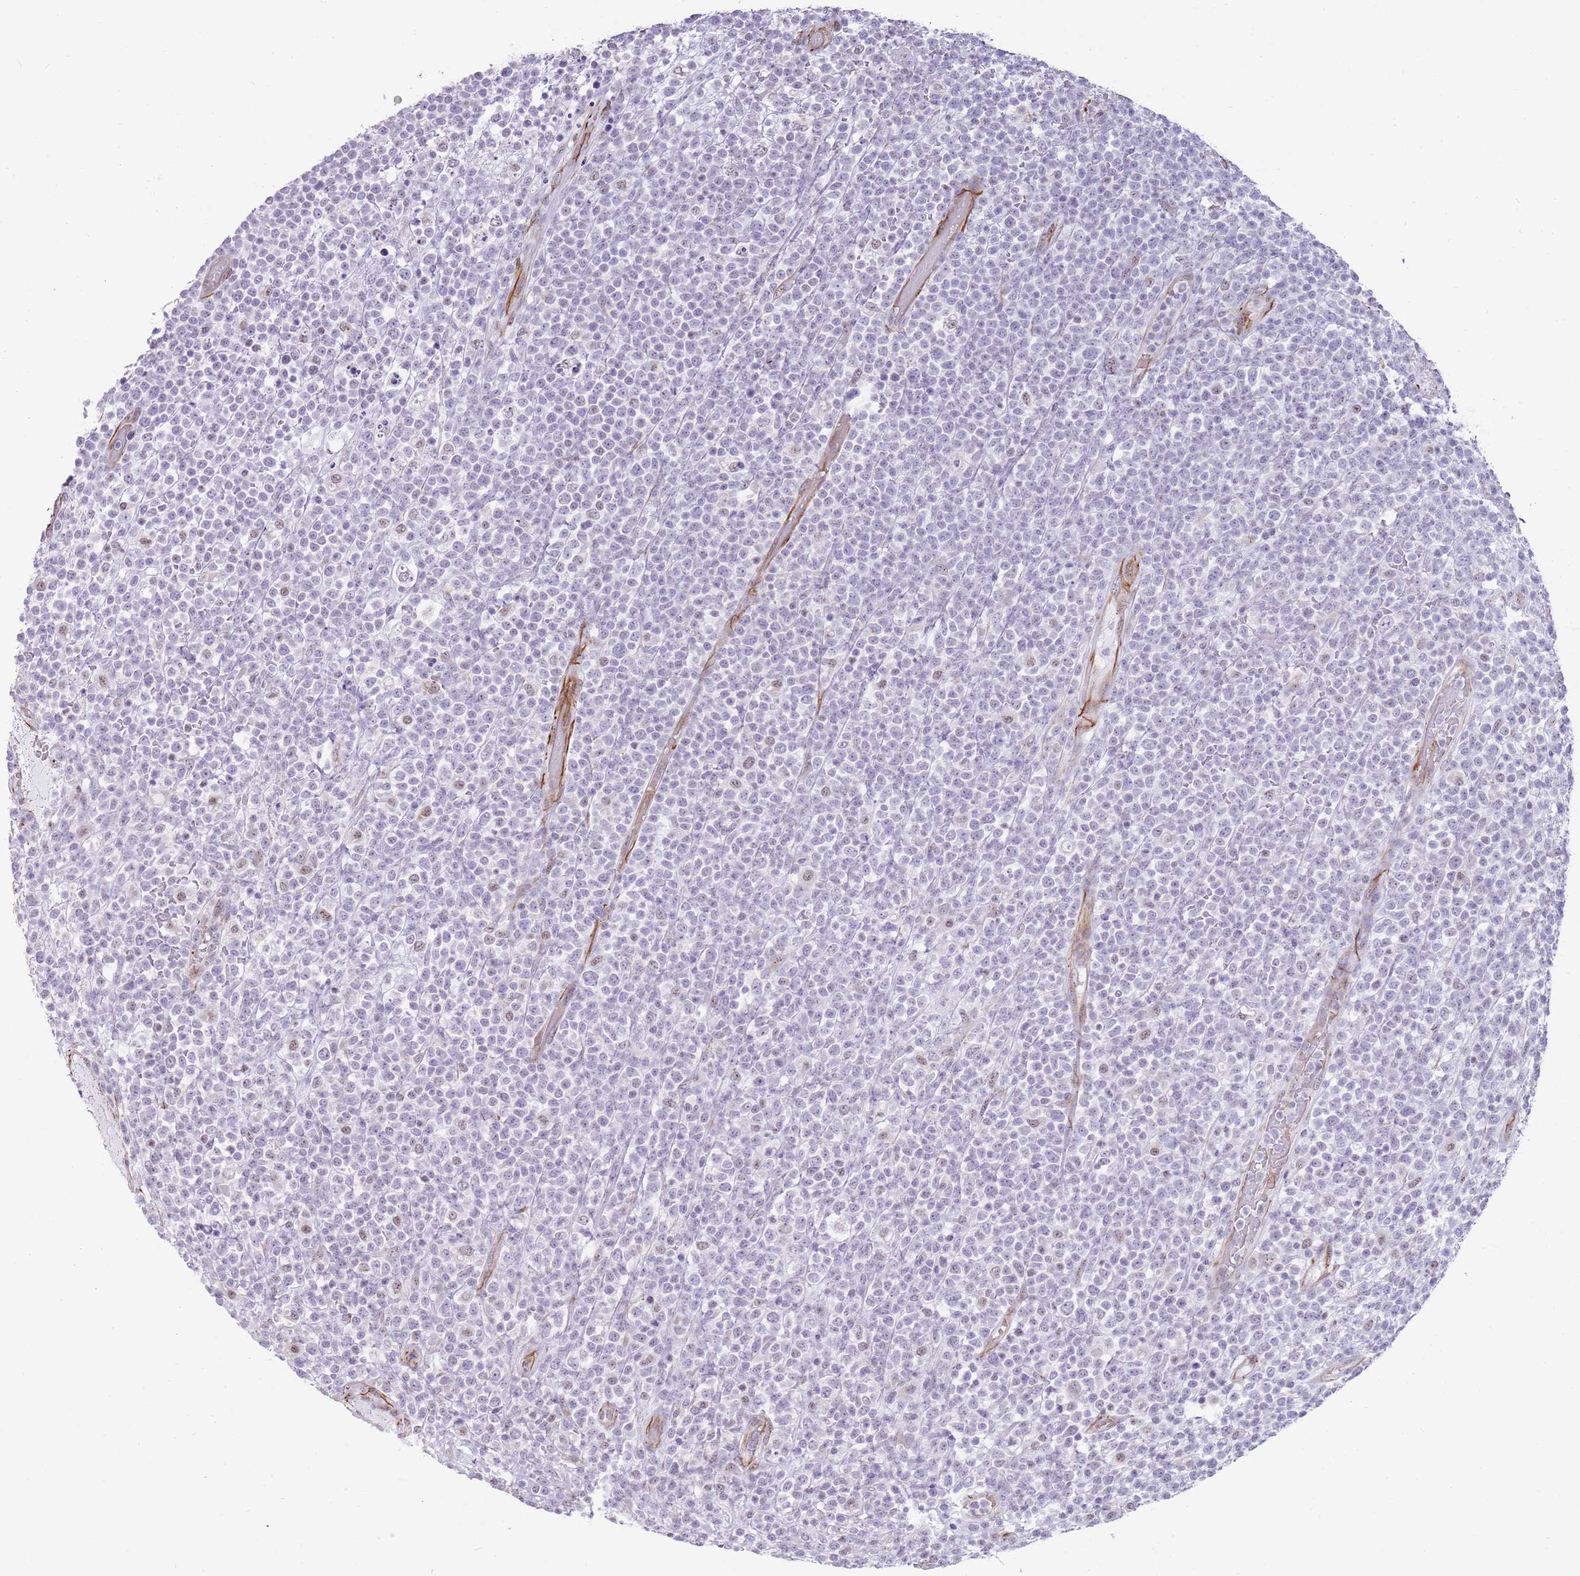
{"staining": {"intensity": "weak", "quantity": "<25%", "location": "nuclear"}, "tissue": "lymphoma", "cell_type": "Tumor cells", "image_type": "cancer", "snomed": [{"axis": "morphology", "description": "Malignant lymphoma, non-Hodgkin's type, High grade"}, {"axis": "topography", "description": "Colon"}], "caption": "A photomicrograph of human lymphoma is negative for staining in tumor cells. Nuclei are stained in blue.", "gene": "NBPF3", "patient": {"sex": "female", "age": 53}}